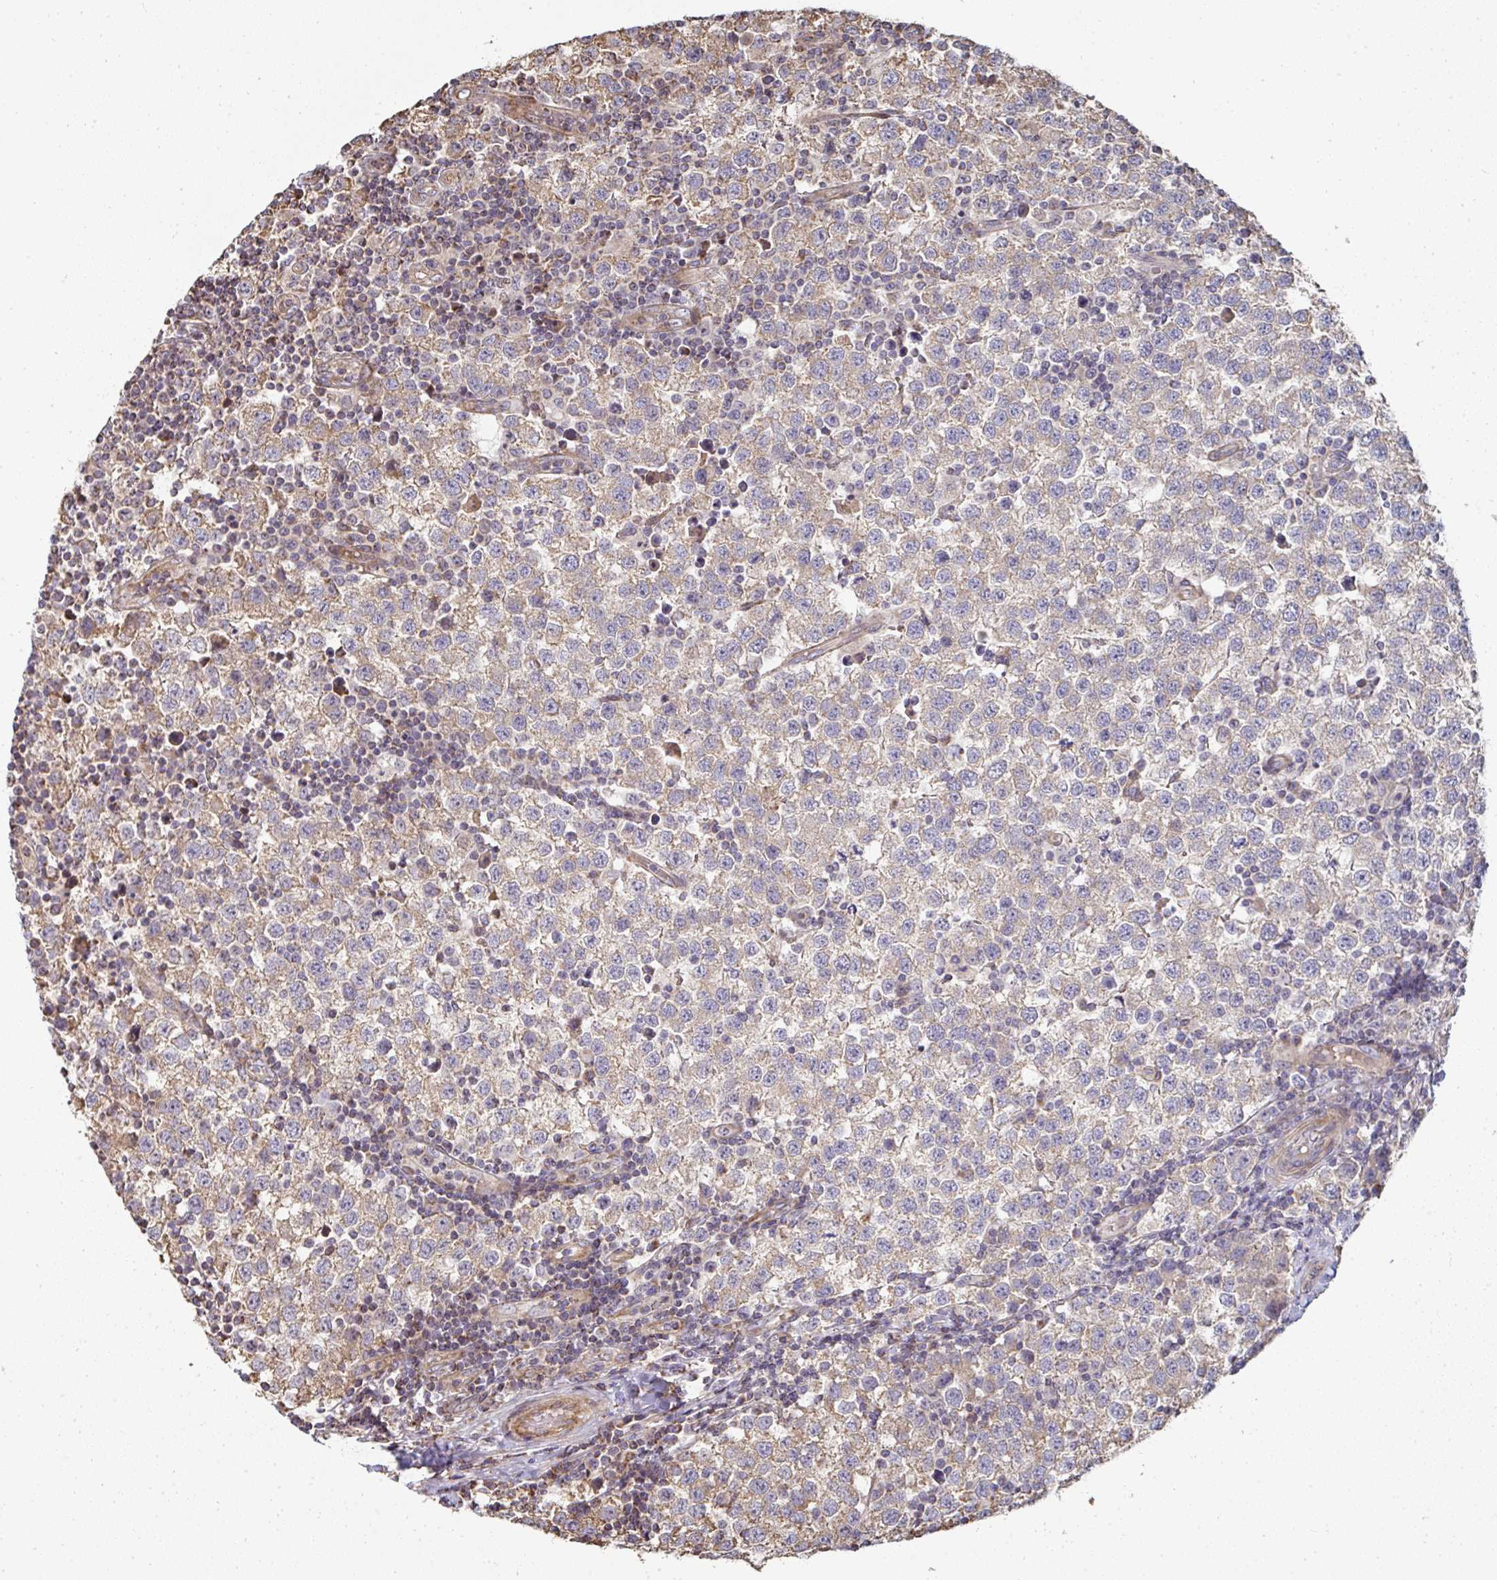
{"staining": {"intensity": "weak", "quantity": "25%-75%", "location": "cytoplasmic/membranous"}, "tissue": "testis cancer", "cell_type": "Tumor cells", "image_type": "cancer", "snomed": [{"axis": "morphology", "description": "Seminoma, NOS"}, {"axis": "topography", "description": "Testis"}], "caption": "Protein staining of seminoma (testis) tissue exhibits weak cytoplasmic/membranous positivity in approximately 25%-75% of tumor cells.", "gene": "AGTPBP1", "patient": {"sex": "male", "age": 34}}